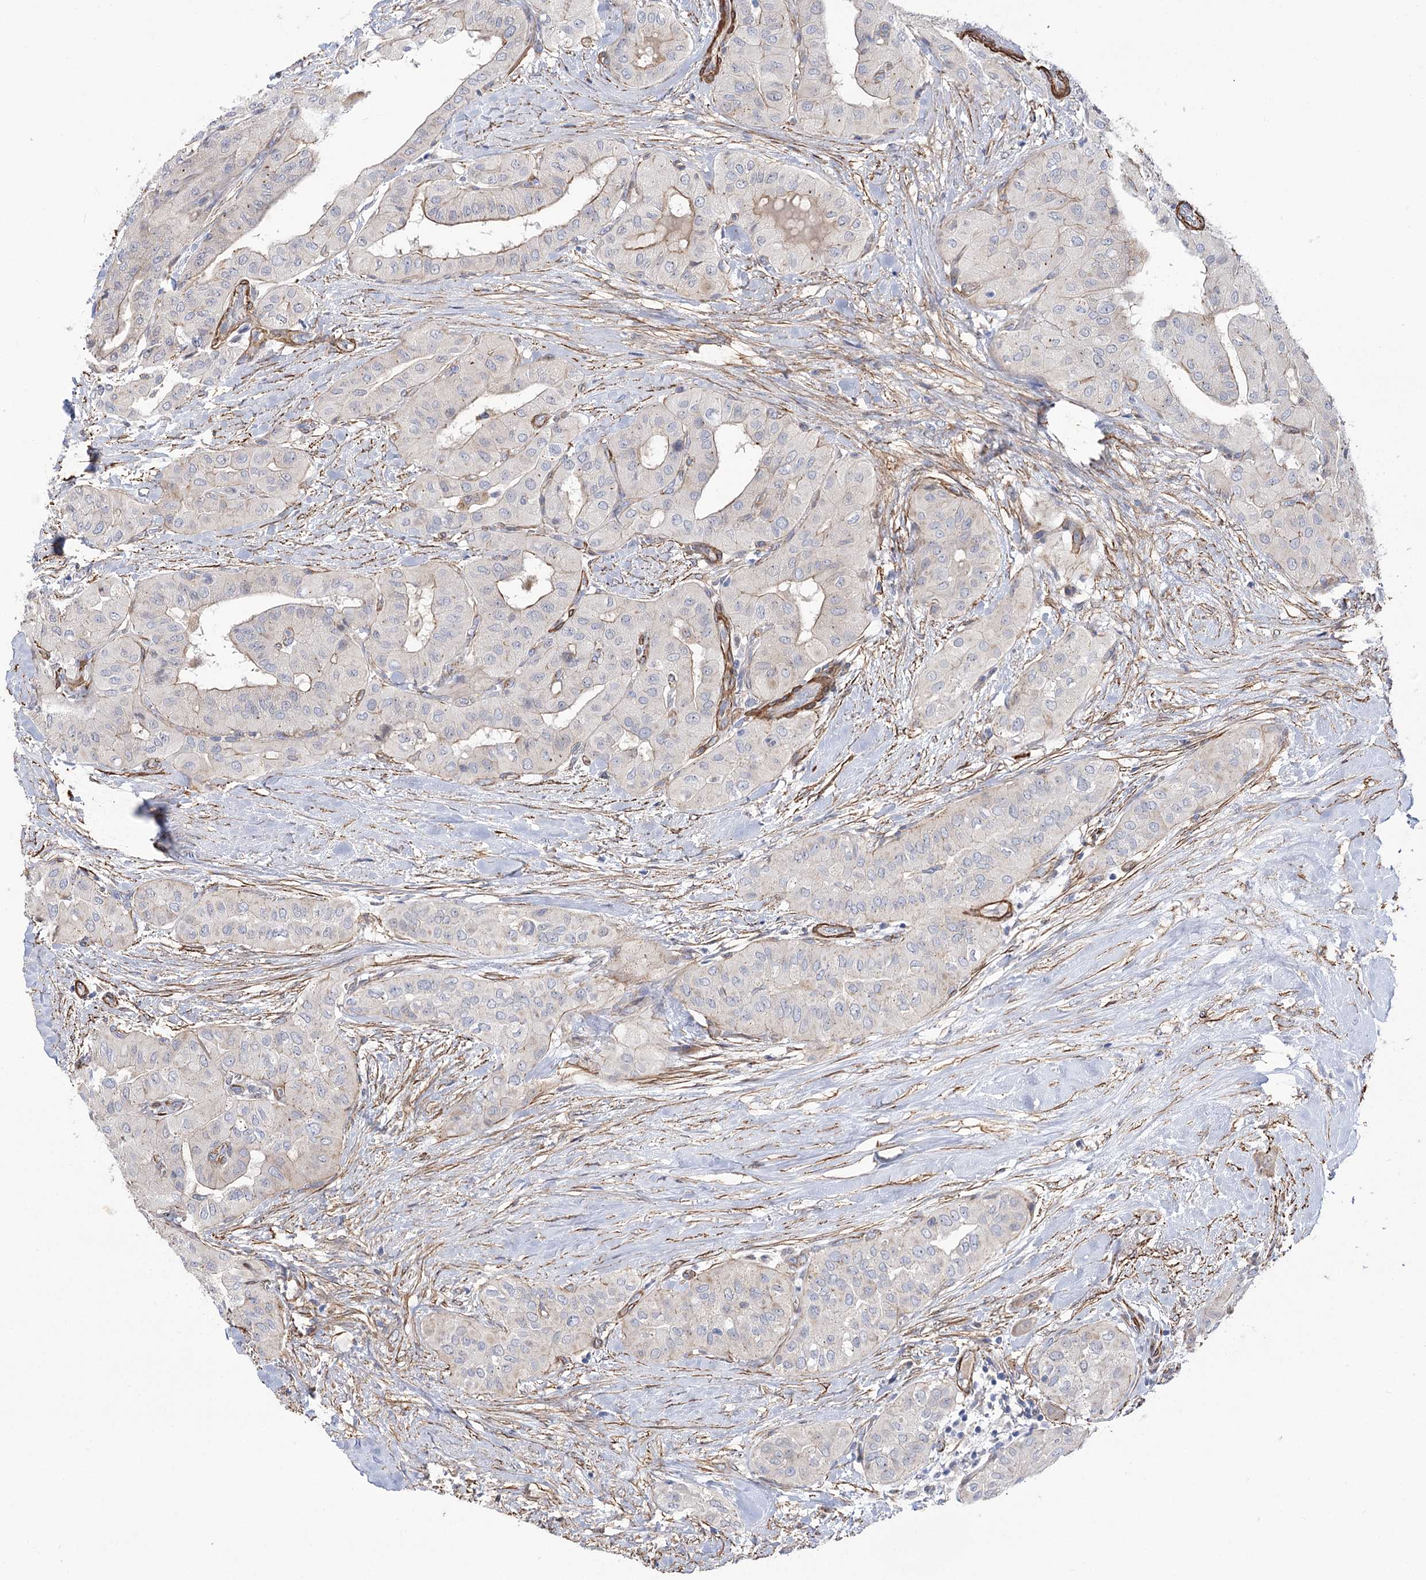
{"staining": {"intensity": "negative", "quantity": "none", "location": "none"}, "tissue": "thyroid cancer", "cell_type": "Tumor cells", "image_type": "cancer", "snomed": [{"axis": "morphology", "description": "Papillary adenocarcinoma, NOS"}, {"axis": "topography", "description": "Thyroid gland"}], "caption": "This is a image of immunohistochemistry (IHC) staining of thyroid cancer, which shows no expression in tumor cells. Nuclei are stained in blue.", "gene": "WASHC3", "patient": {"sex": "female", "age": 59}}